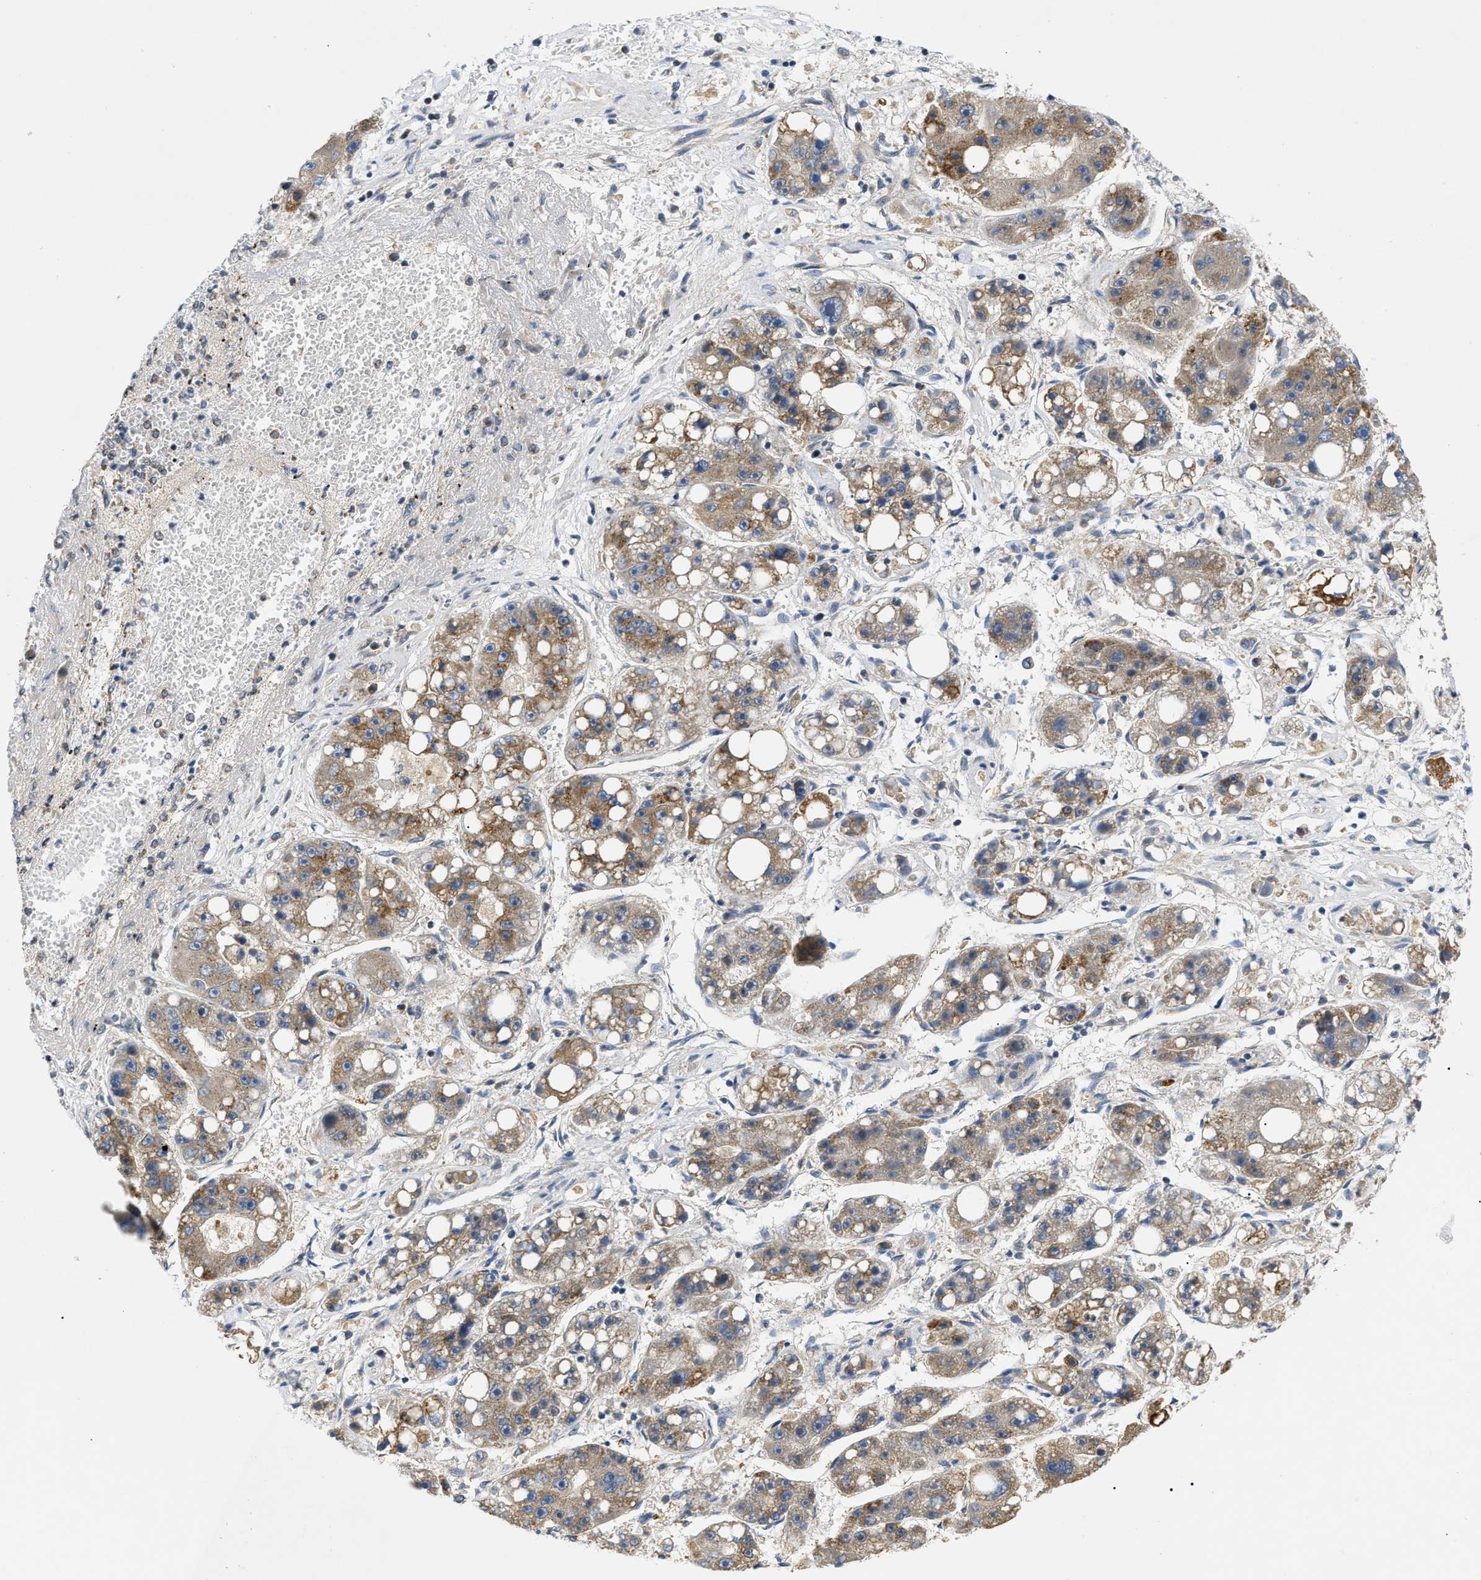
{"staining": {"intensity": "moderate", "quantity": ">75%", "location": "cytoplasmic/membranous"}, "tissue": "liver cancer", "cell_type": "Tumor cells", "image_type": "cancer", "snomed": [{"axis": "morphology", "description": "Carcinoma, Hepatocellular, NOS"}, {"axis": "topography", "description": "Liver"}], "caption": "Liver cancer stained with a protein marker reveals moderate staining in tumor cells.", "gene": "ZBTB11", "patient": {"sex": "female", "age": 61}}